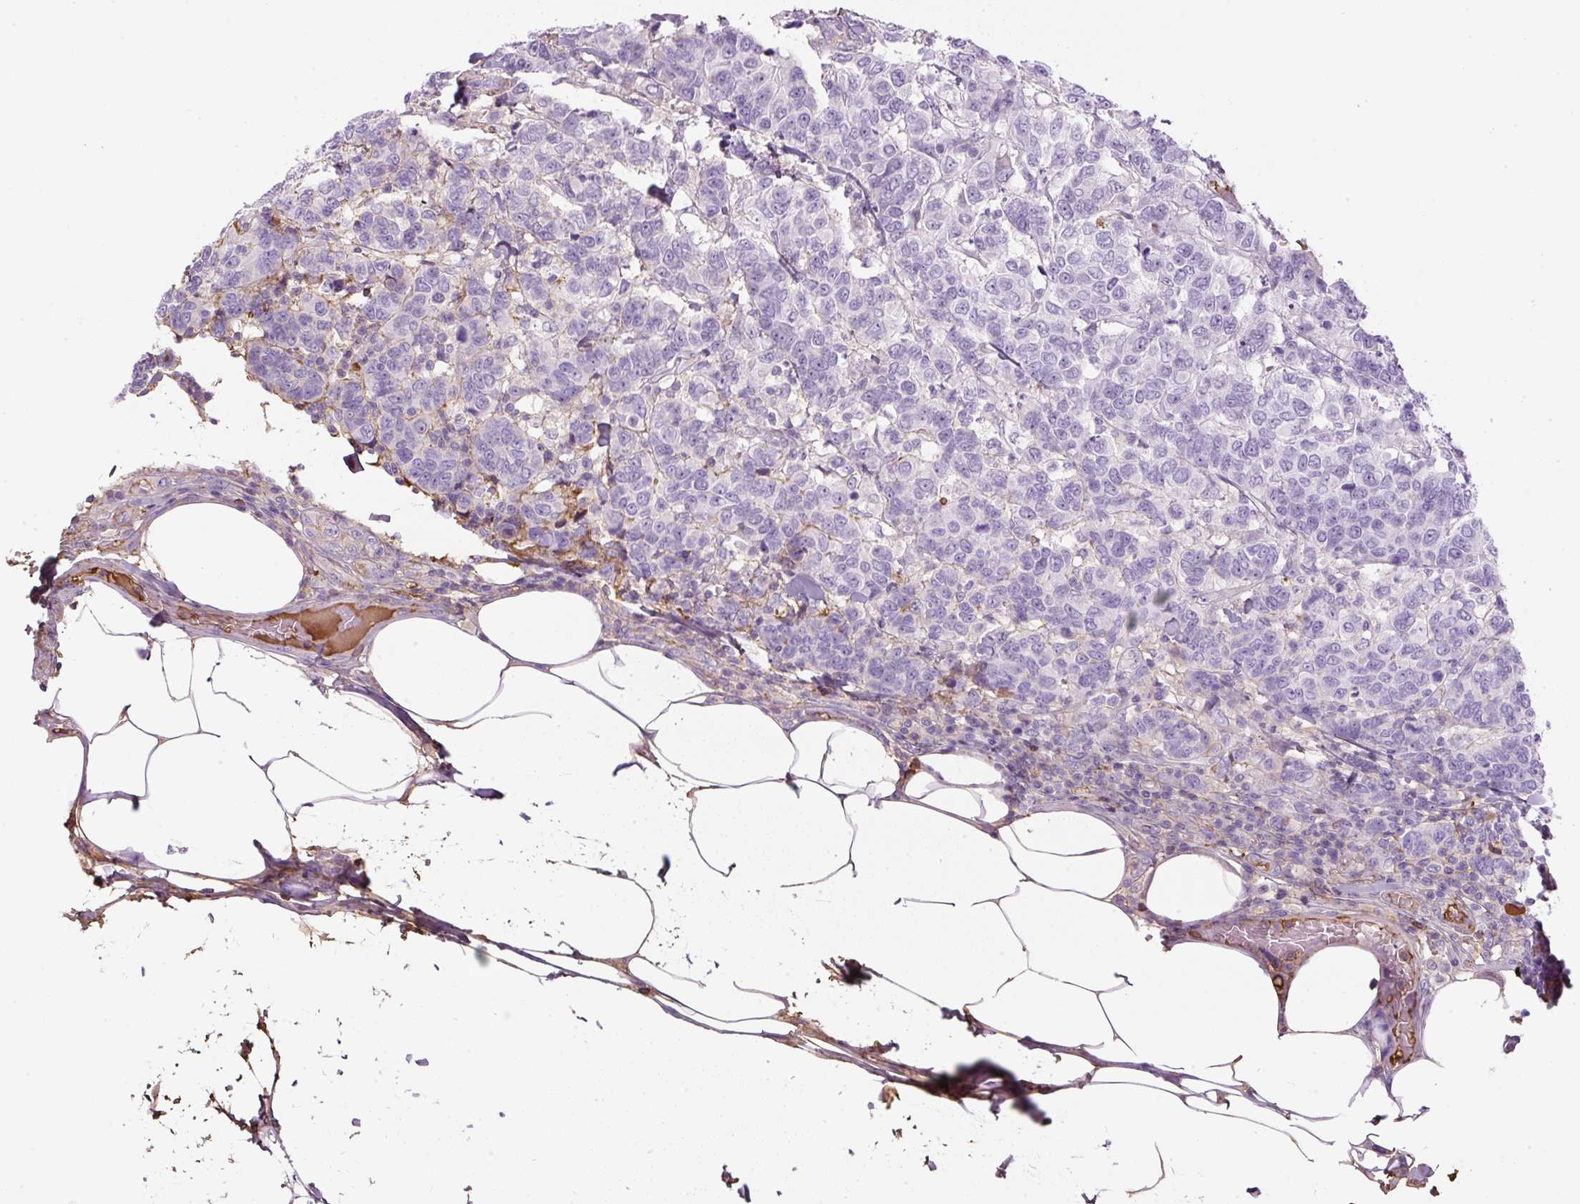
{"staining": {"intensity": "negative", "quantity": "none", "location": "none"}, "tissue": "breast cancer", "cell_type": "Tumor cells", "image_type": "cancer", "snomed": [{"axis": "morphology", "description": "Duct carcinoma"}, {"axis": "topography", "description": "Breast"}], "caption": "The histopathology image demonstrates no staining of tumor cells in breast cancer (infiltrating ductal carcinoma). (Immunohistochemistry, brightfield microscopy, high magnification).", "gene": "APOA1", "patient": {"sex": "female", "age": 55}}